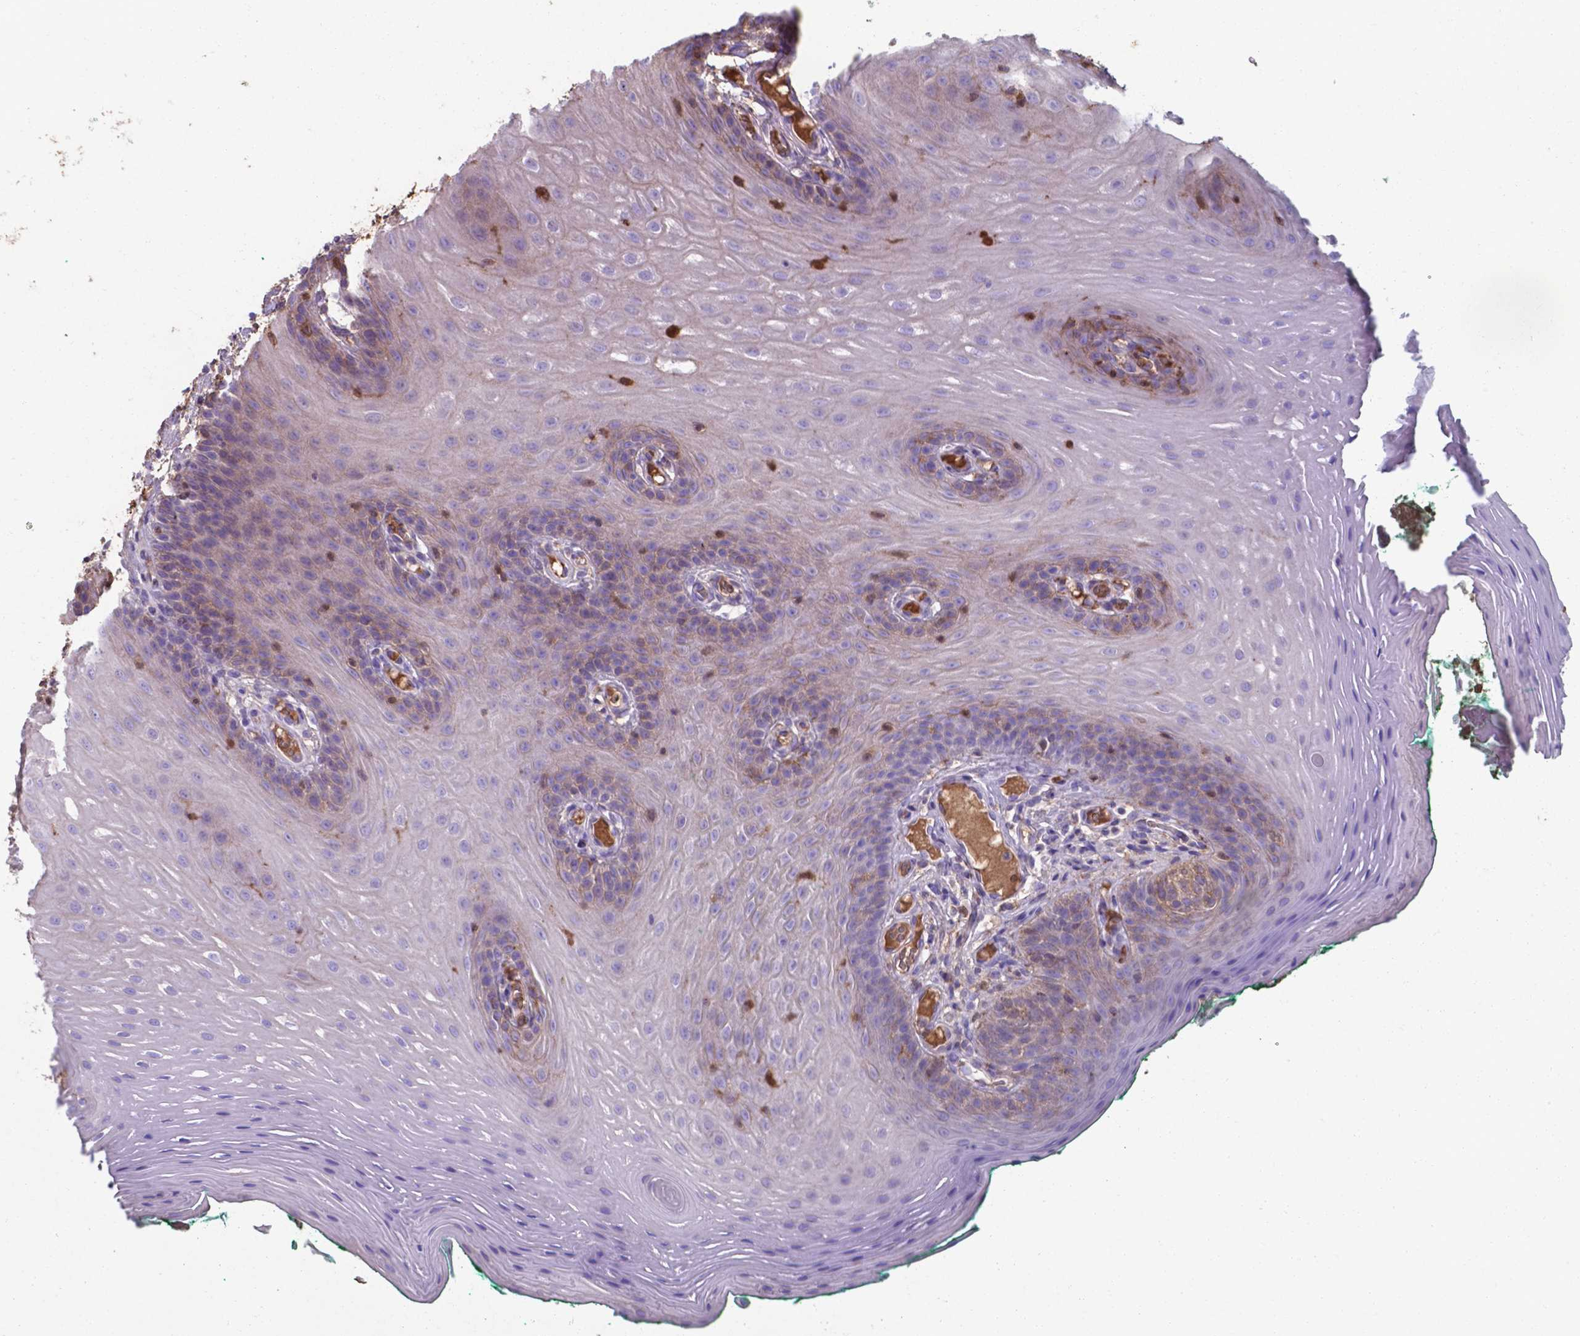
{"staining": {"intensity": "moderate", "quantity": "<25%", "location": "cytoplasmic/membranous"}, "tissue": "oral mucosa", "cell_type": "Squamous epithelial cells", "image_type": "normal", "snomed": [{"axis": "morphology", "description": "Normal tissue, NOS"}, {"axis": "morphology", "description": "Squamous cell carcinoma, NOS"}, {"axis": "topography", "description": "Oral tissue"}, {"axis": "topography", "description": "Head-Neck"}], "caption": "DAB immunohistochemical staining of unremarkable human oral mucosa shows moderate cytoplasmic/membranous protein staining in about <25% of squamous epithelial cells.", "gene": "SERPINA1", "patient": {"sex": "male", "age": 78}}